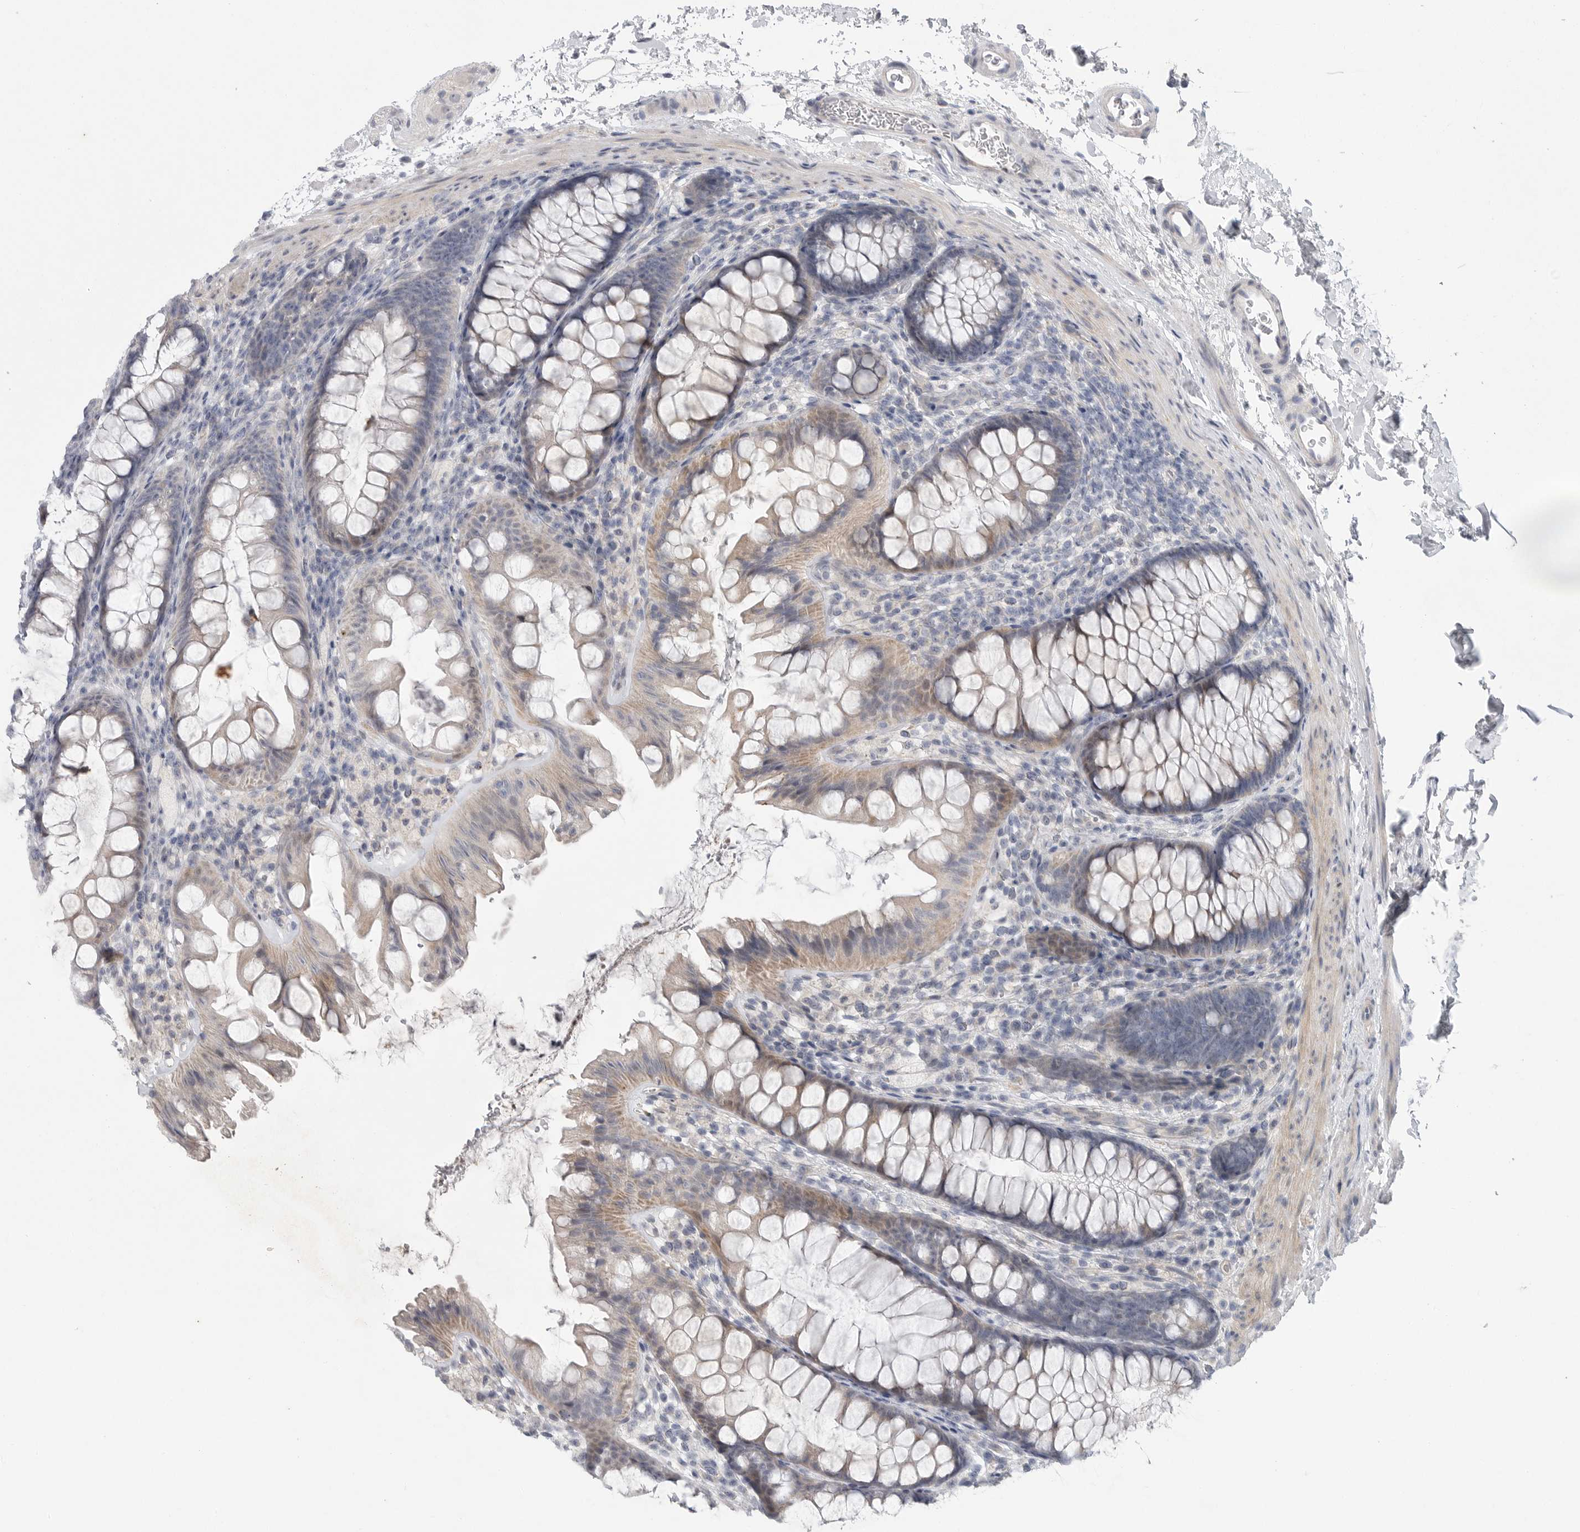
{"staining": {"intensity": "negative", "quantity": "none", "location": "none"}, "tissue": "colon", "cell_type": "Endothelial cells", "image_type": "normal", "snomed": [{"axis": "morphology", "description": "Normal tissue, NOS"}, {"axis": "topography", "description": "Colon"}], "caption": "Immunohistochemical staining of unremarkable colon exhibits no significant expression in endothelial cells.", "gene": "FBXO43", "patient": {"sex": "female", "age": 62}}